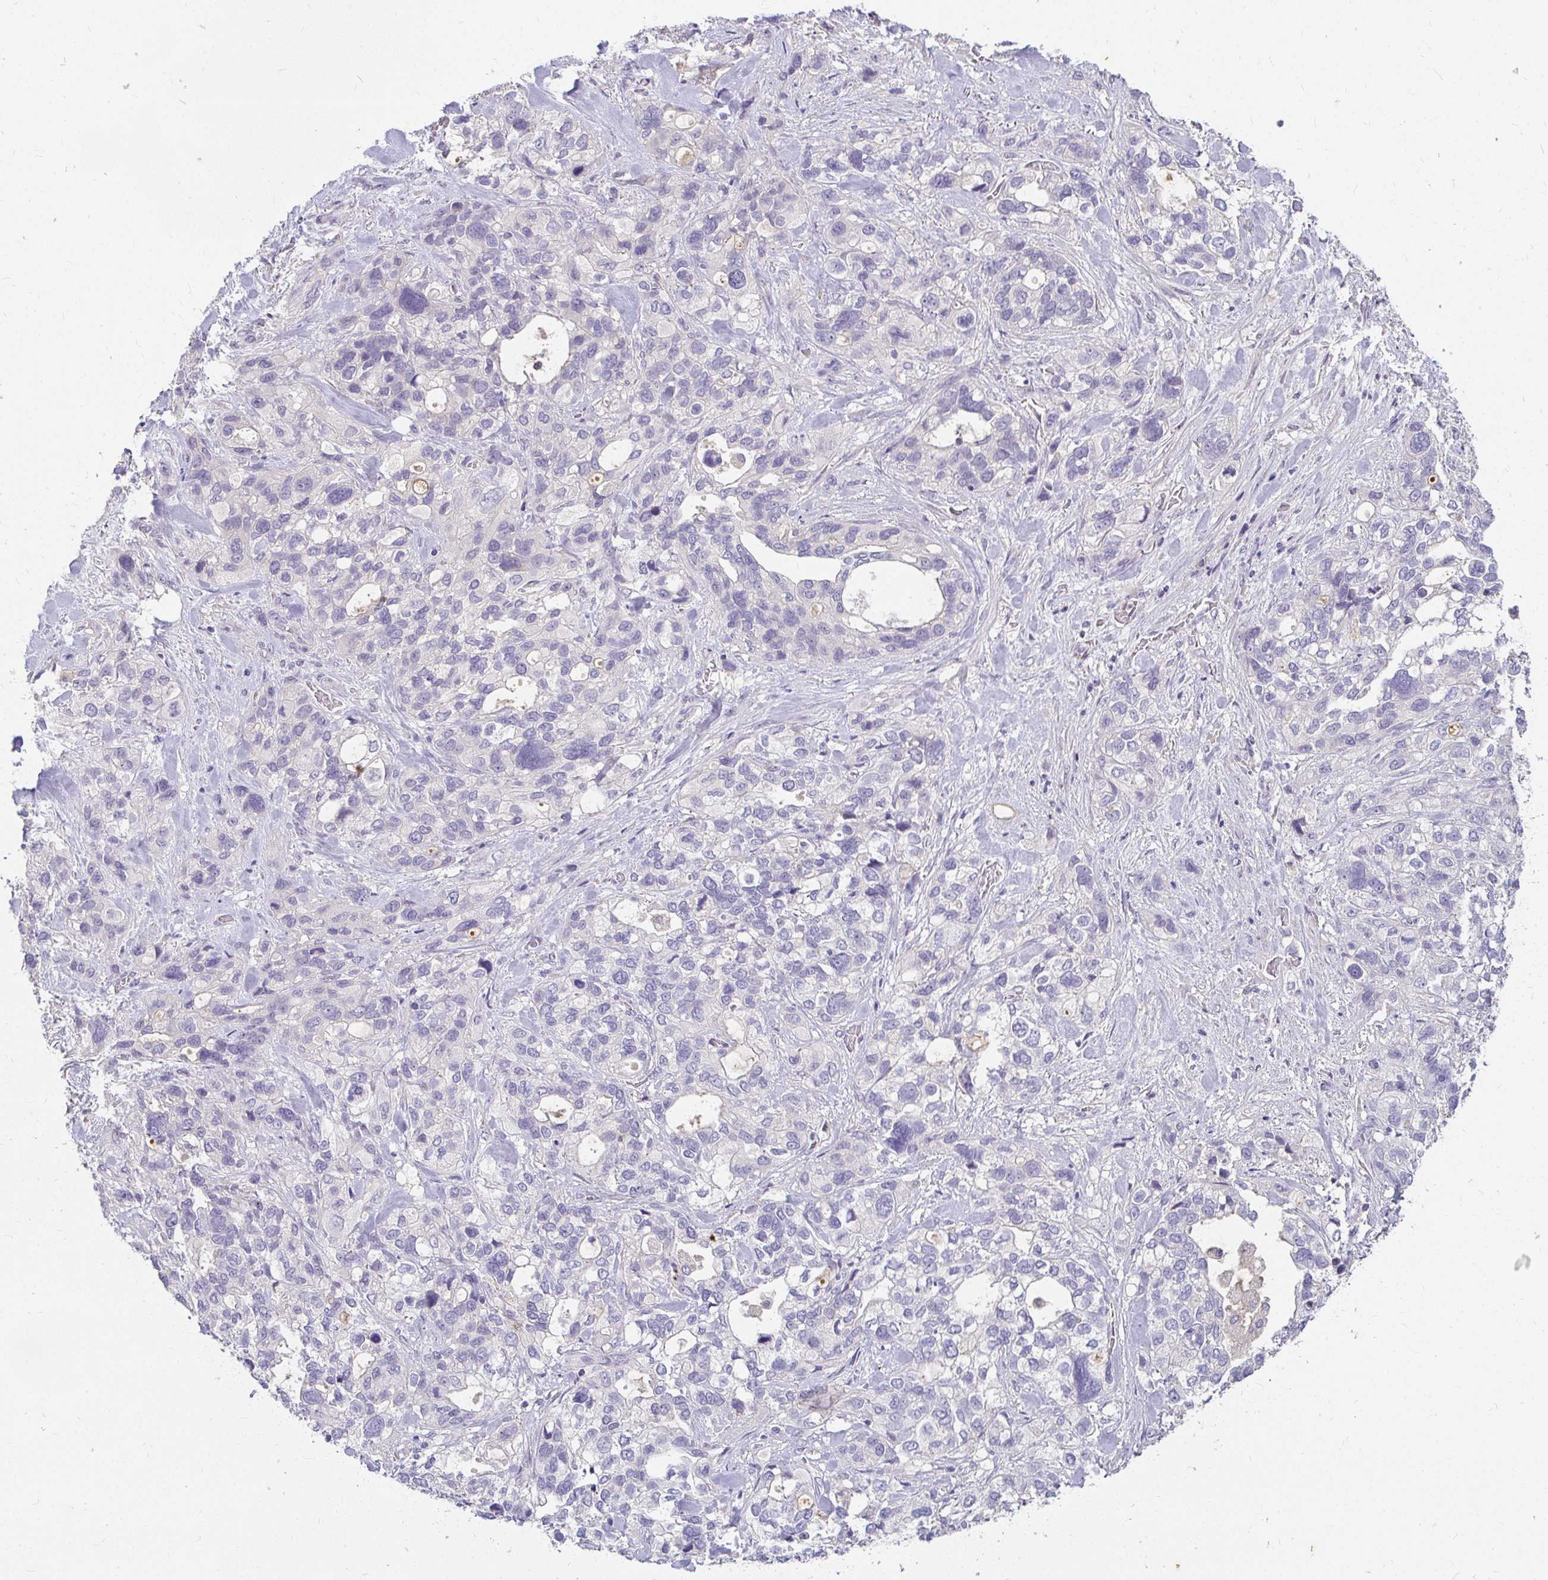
{"staining": {"intensity": "negative", "quantity": "none", "location": "none"}, "tissue": "stomach cancer", "cell_type": "Tumor cells", "image_type": "cancer", "snomed": [{"axis": "morphology", "description": "Adenocarcinoma, NOS"}, {"axis": "topography", "description": "Stomach, upper"}], "caption": "Tumor cells show no significant staining in stomach cancer.", "gene": "LOXL4", "patient": {"sex": "female", "age": 81}}